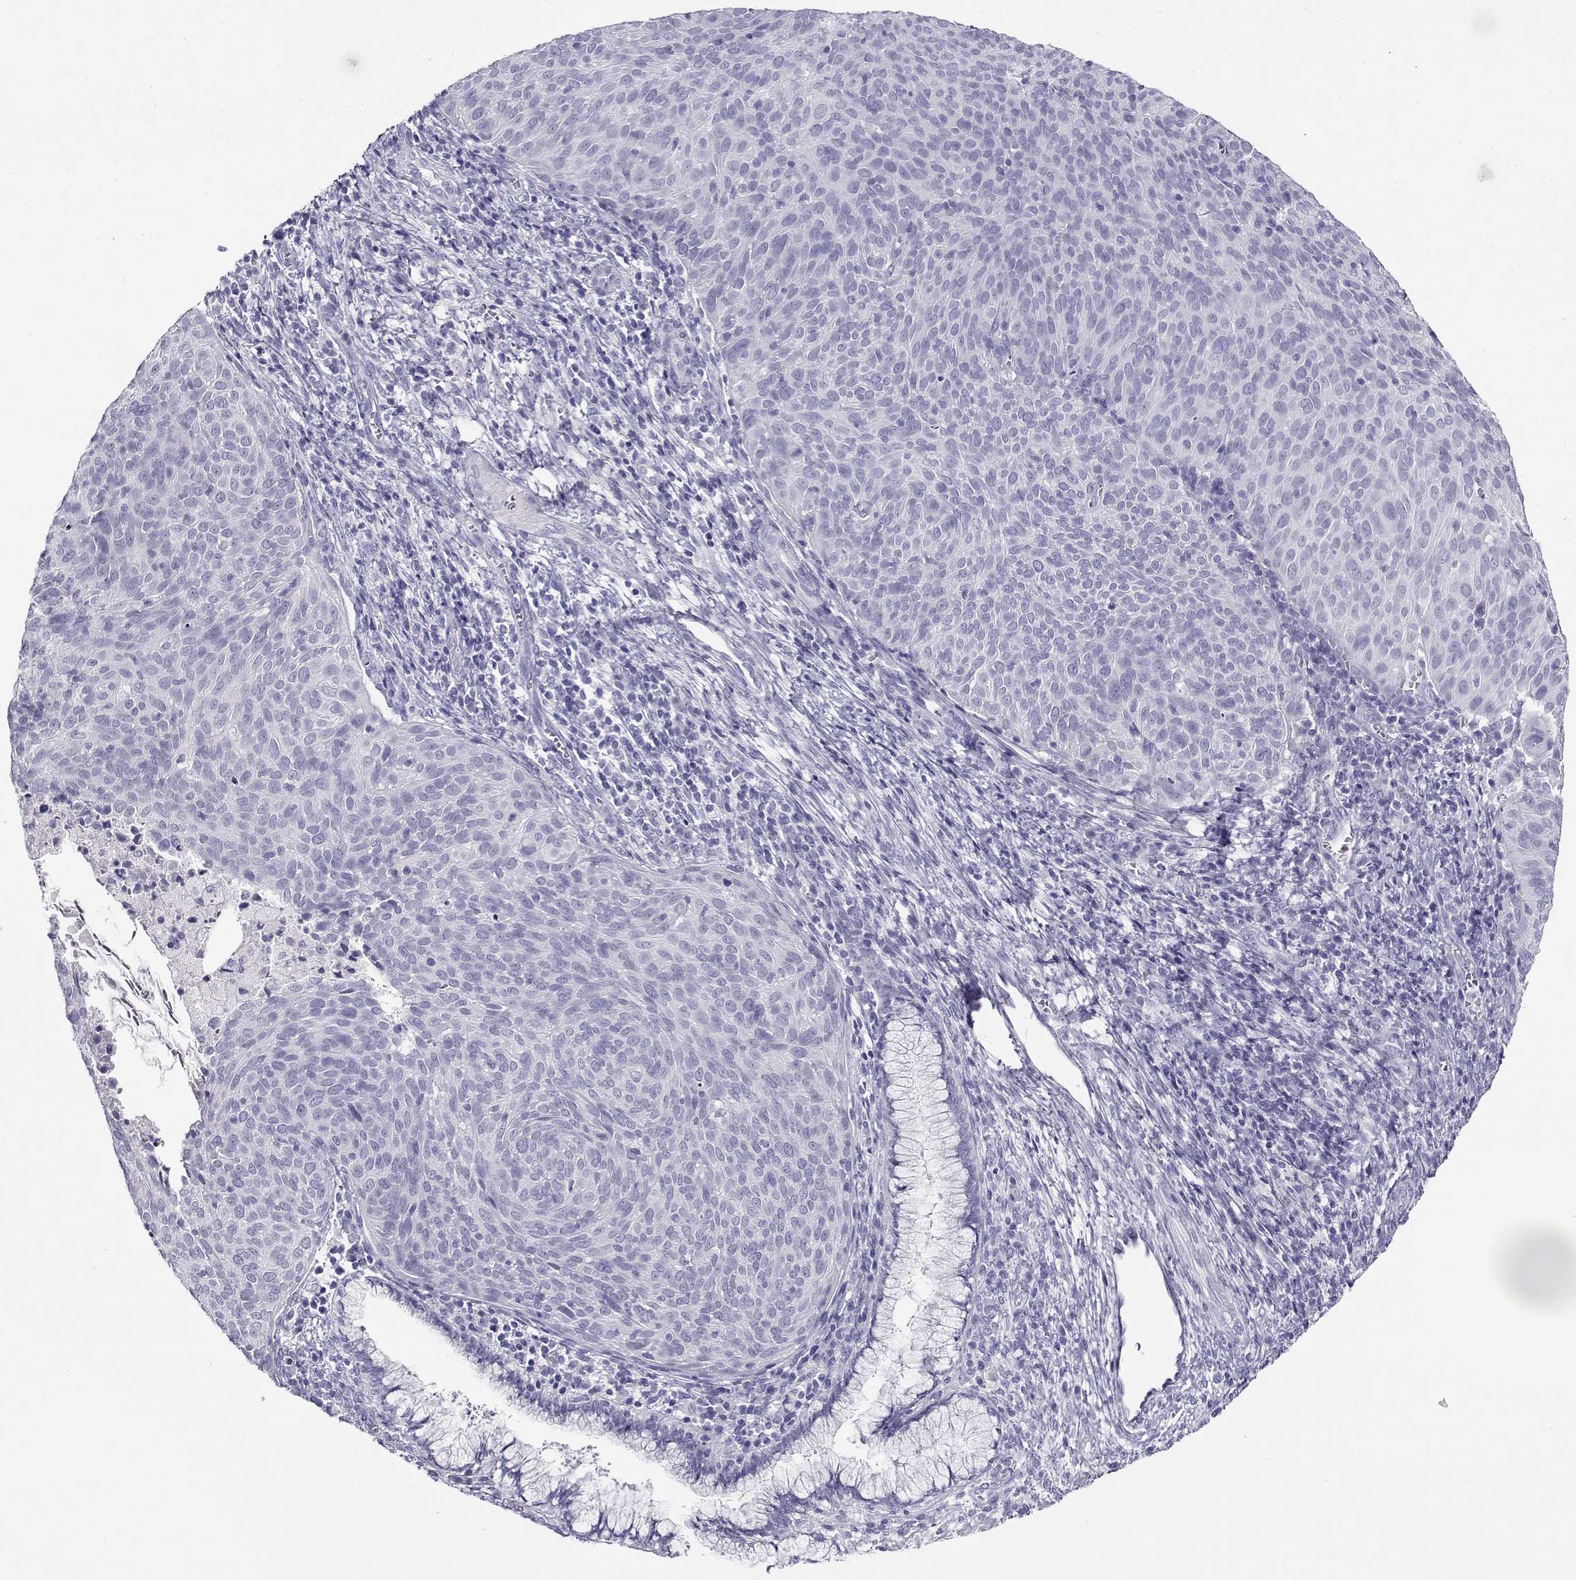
{"staining": {"intensity": "negative", "quantity": "none", "location": "none"}, "tissue": "cervical cancer", "cell_type": "Tumor cells", "image_type": "cancer", "snomed": [{"axis": "morphology", "description": "Squamous cell carcinoma, NOS"}, {"axis": "topography", "description": "Cervix"}], "caption": "This image is of squamous cell carcinoma (cervical) stained with IHC to label a protein in brown with the nuclei are counter-stained blue. There is no staining in tumor cells.", "gene": "CABS1", "patient": {"sex": "female", "age": 39}}